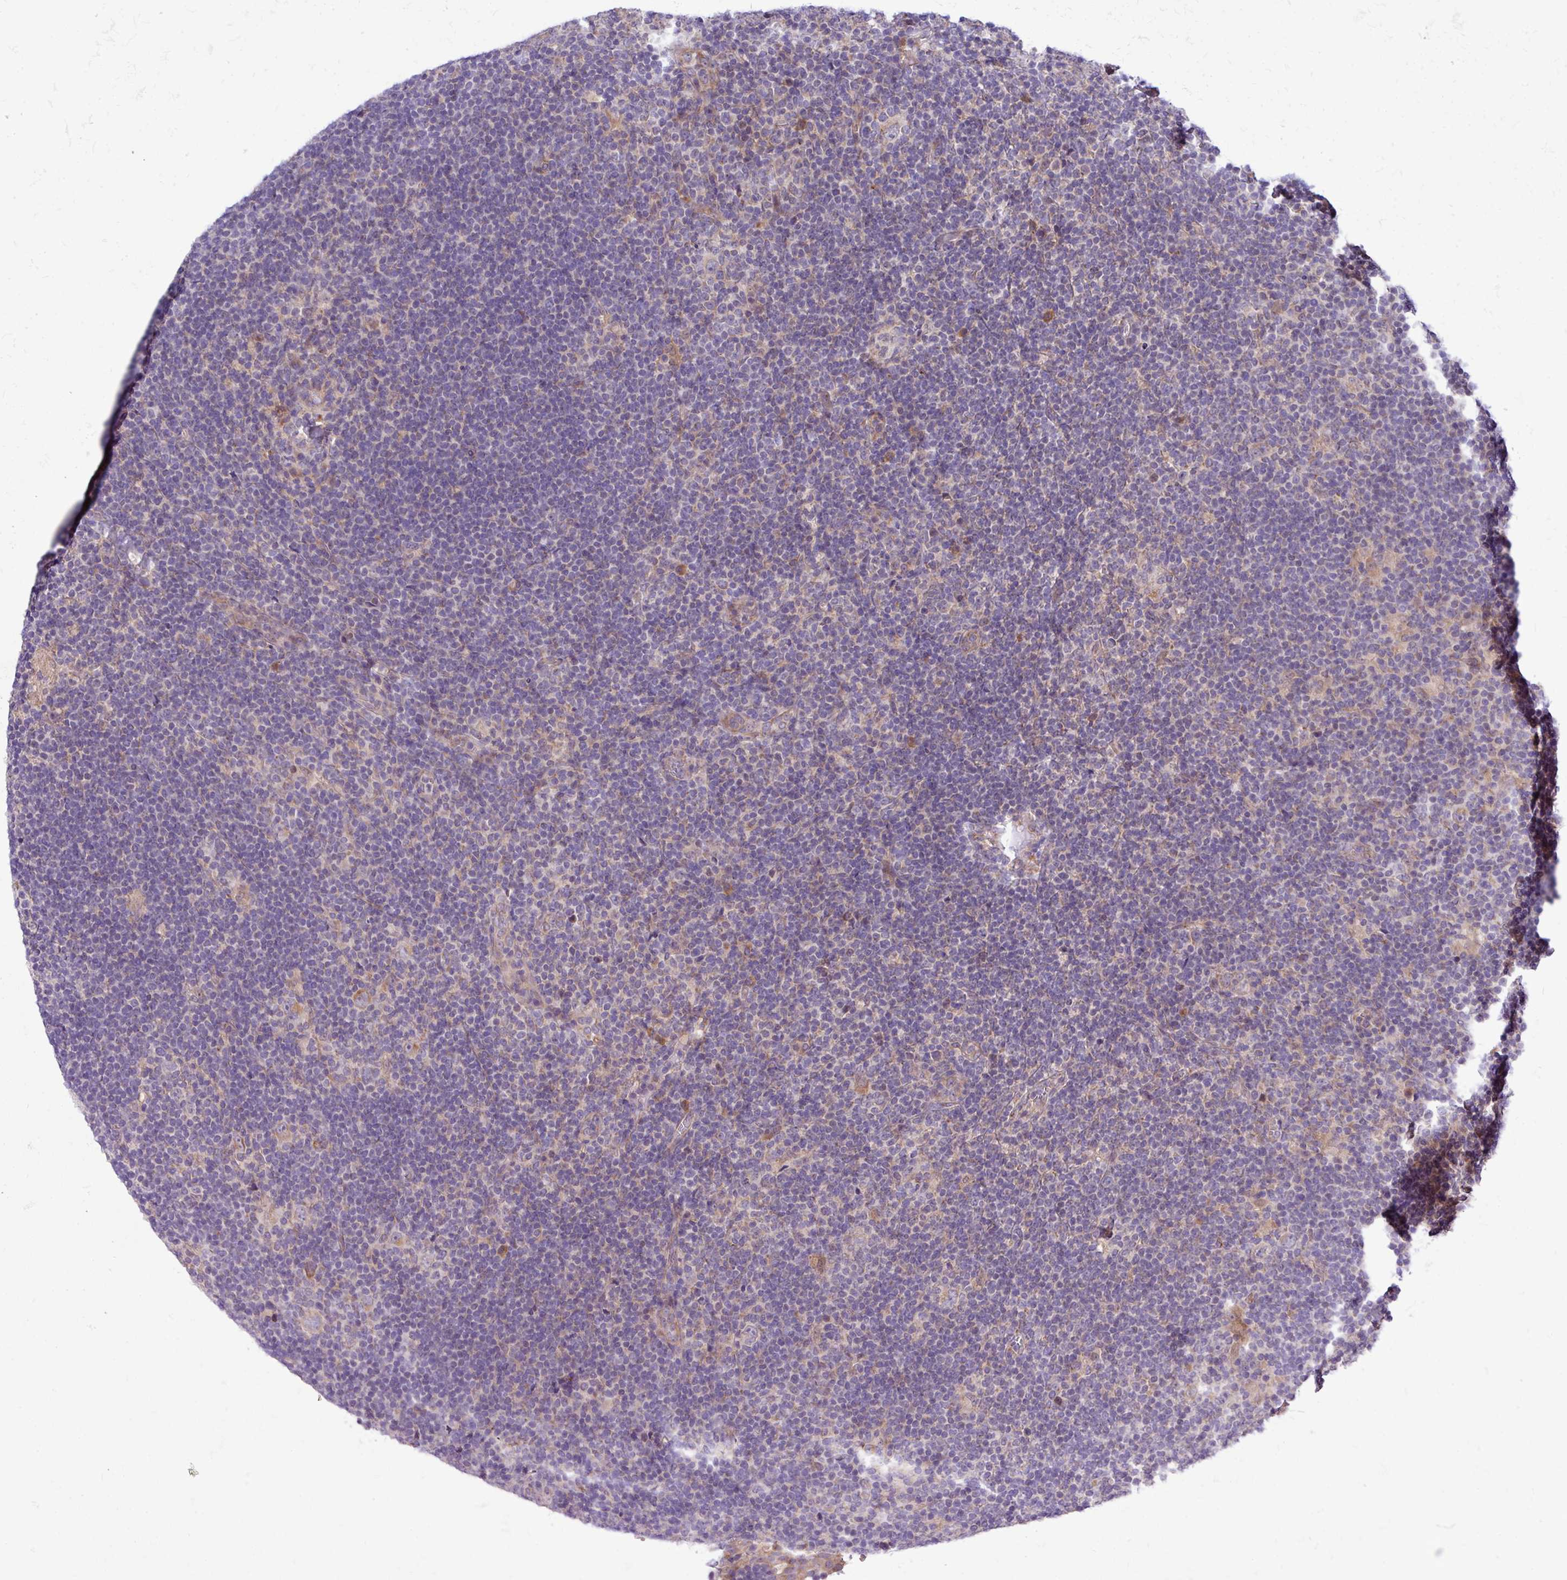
{"staining": {"intensity": "weak", "quantity": "25%-75%", "location": "cytoplasmic/membranous"}, "tissue": "lymphoma", "cell_type": "Tumor cells", "image_type": "cancer", "snomed": [{"axis": "morphology", "description": "Hodgkin's disease, NOS"}, {"axis": "topography", "description": "Lymph node"}], "caption": "This micrograph reveals immunohistochemistry (IHC) staining of lymphoma, with low weak cytoplasmic/membranous positivity in approximately 25%-75% of tumor cells.", "gene": "TM2D2", "patient": {"sex": "female", "age": 57}}